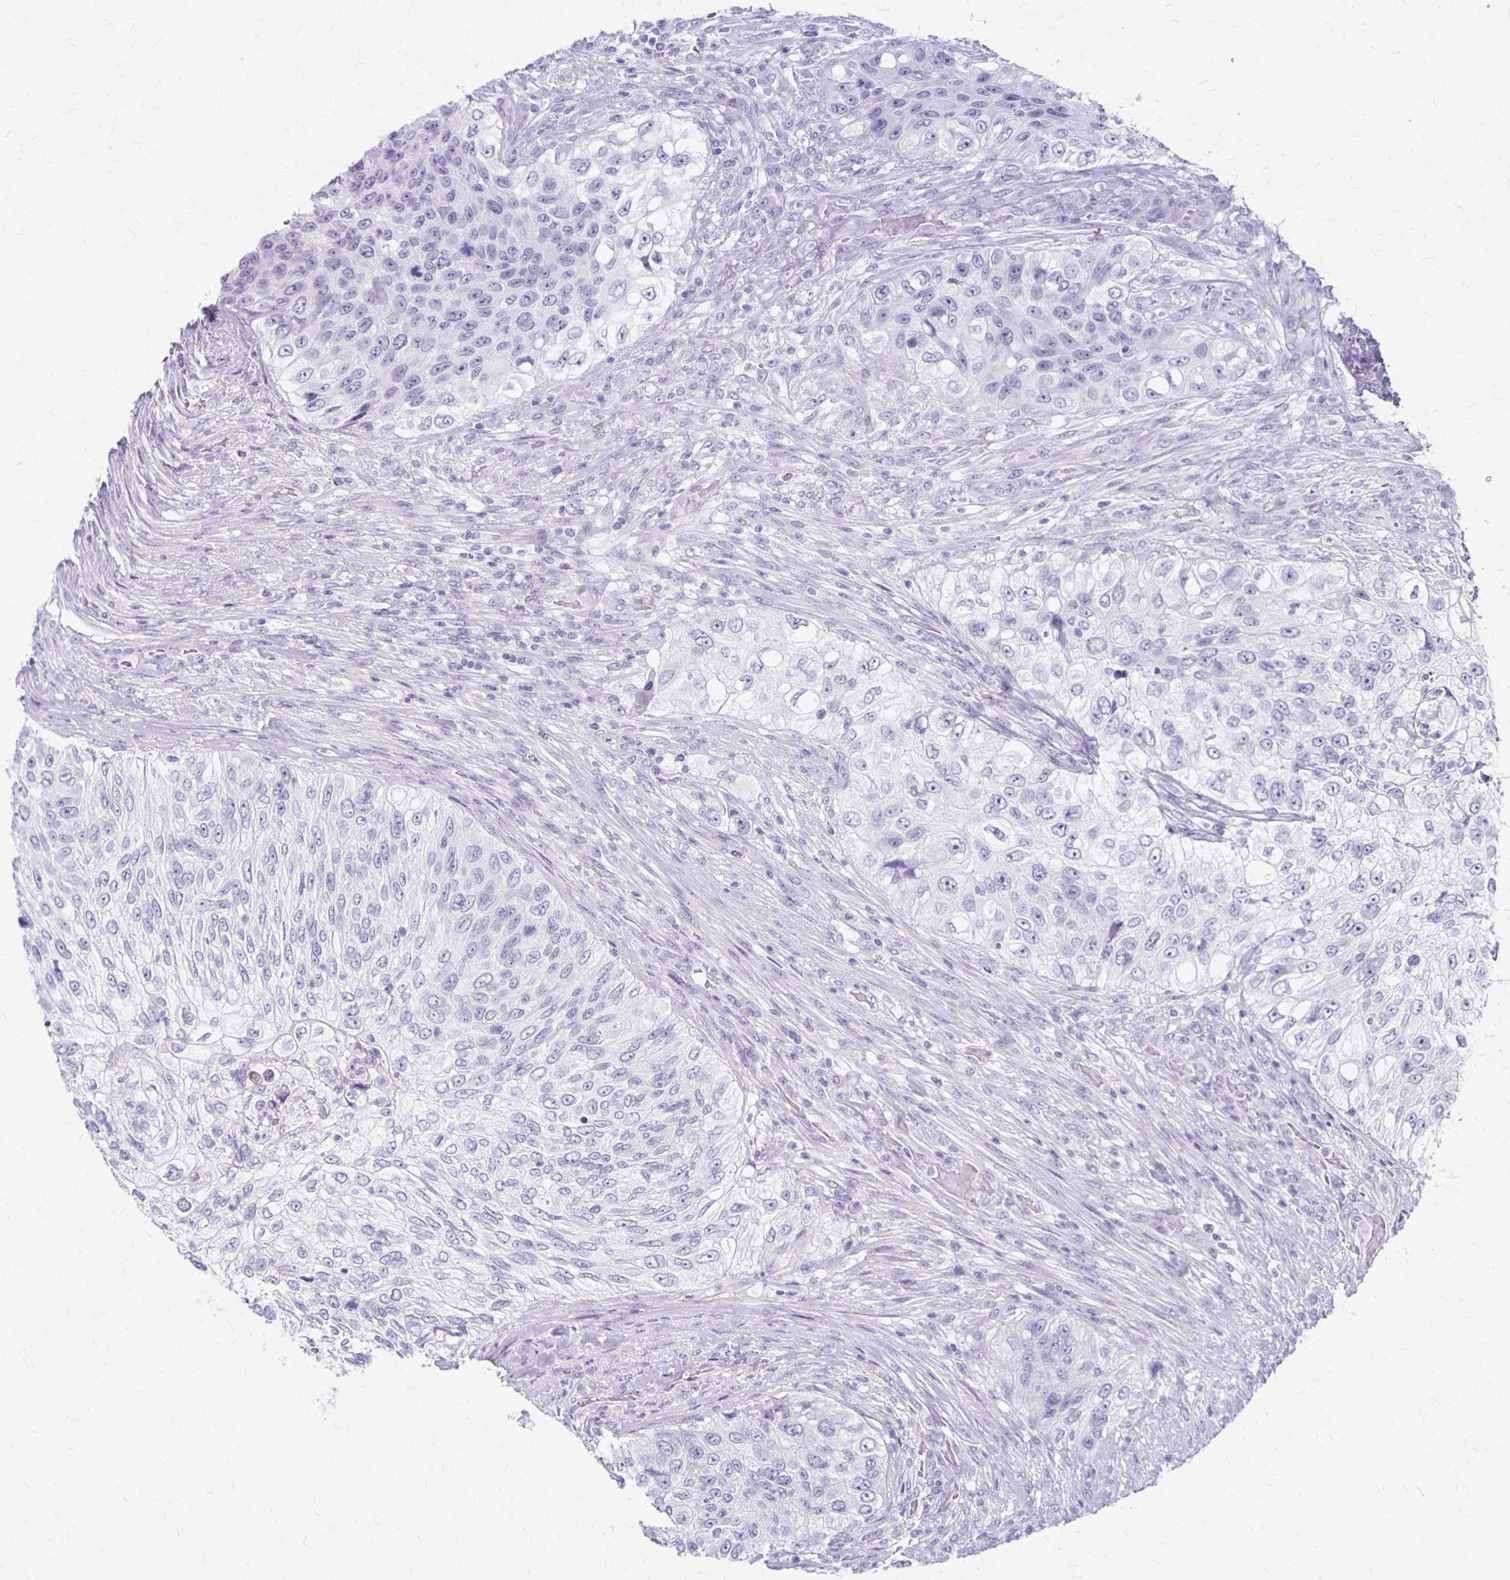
{"staining": {"intensity": "negative", "quantity": "none", "location": "none"}, "tissue": "urothelial cancer", "cell_type": "Tumor cells", "image_type": "cancer", "snomed": [{"axis": "morphology", "description": "Urothelial carcinoma, High grade"}, {"axis": "topography", "description": "Urinary bladder"}], "caption": "This is an immunohistochemistry (IHC) photomicrograph of urothelial cancer. There is no expression in tumor cells.", "gene": "MAGEC2", "patient": {"sex": "female", "age": 60}}